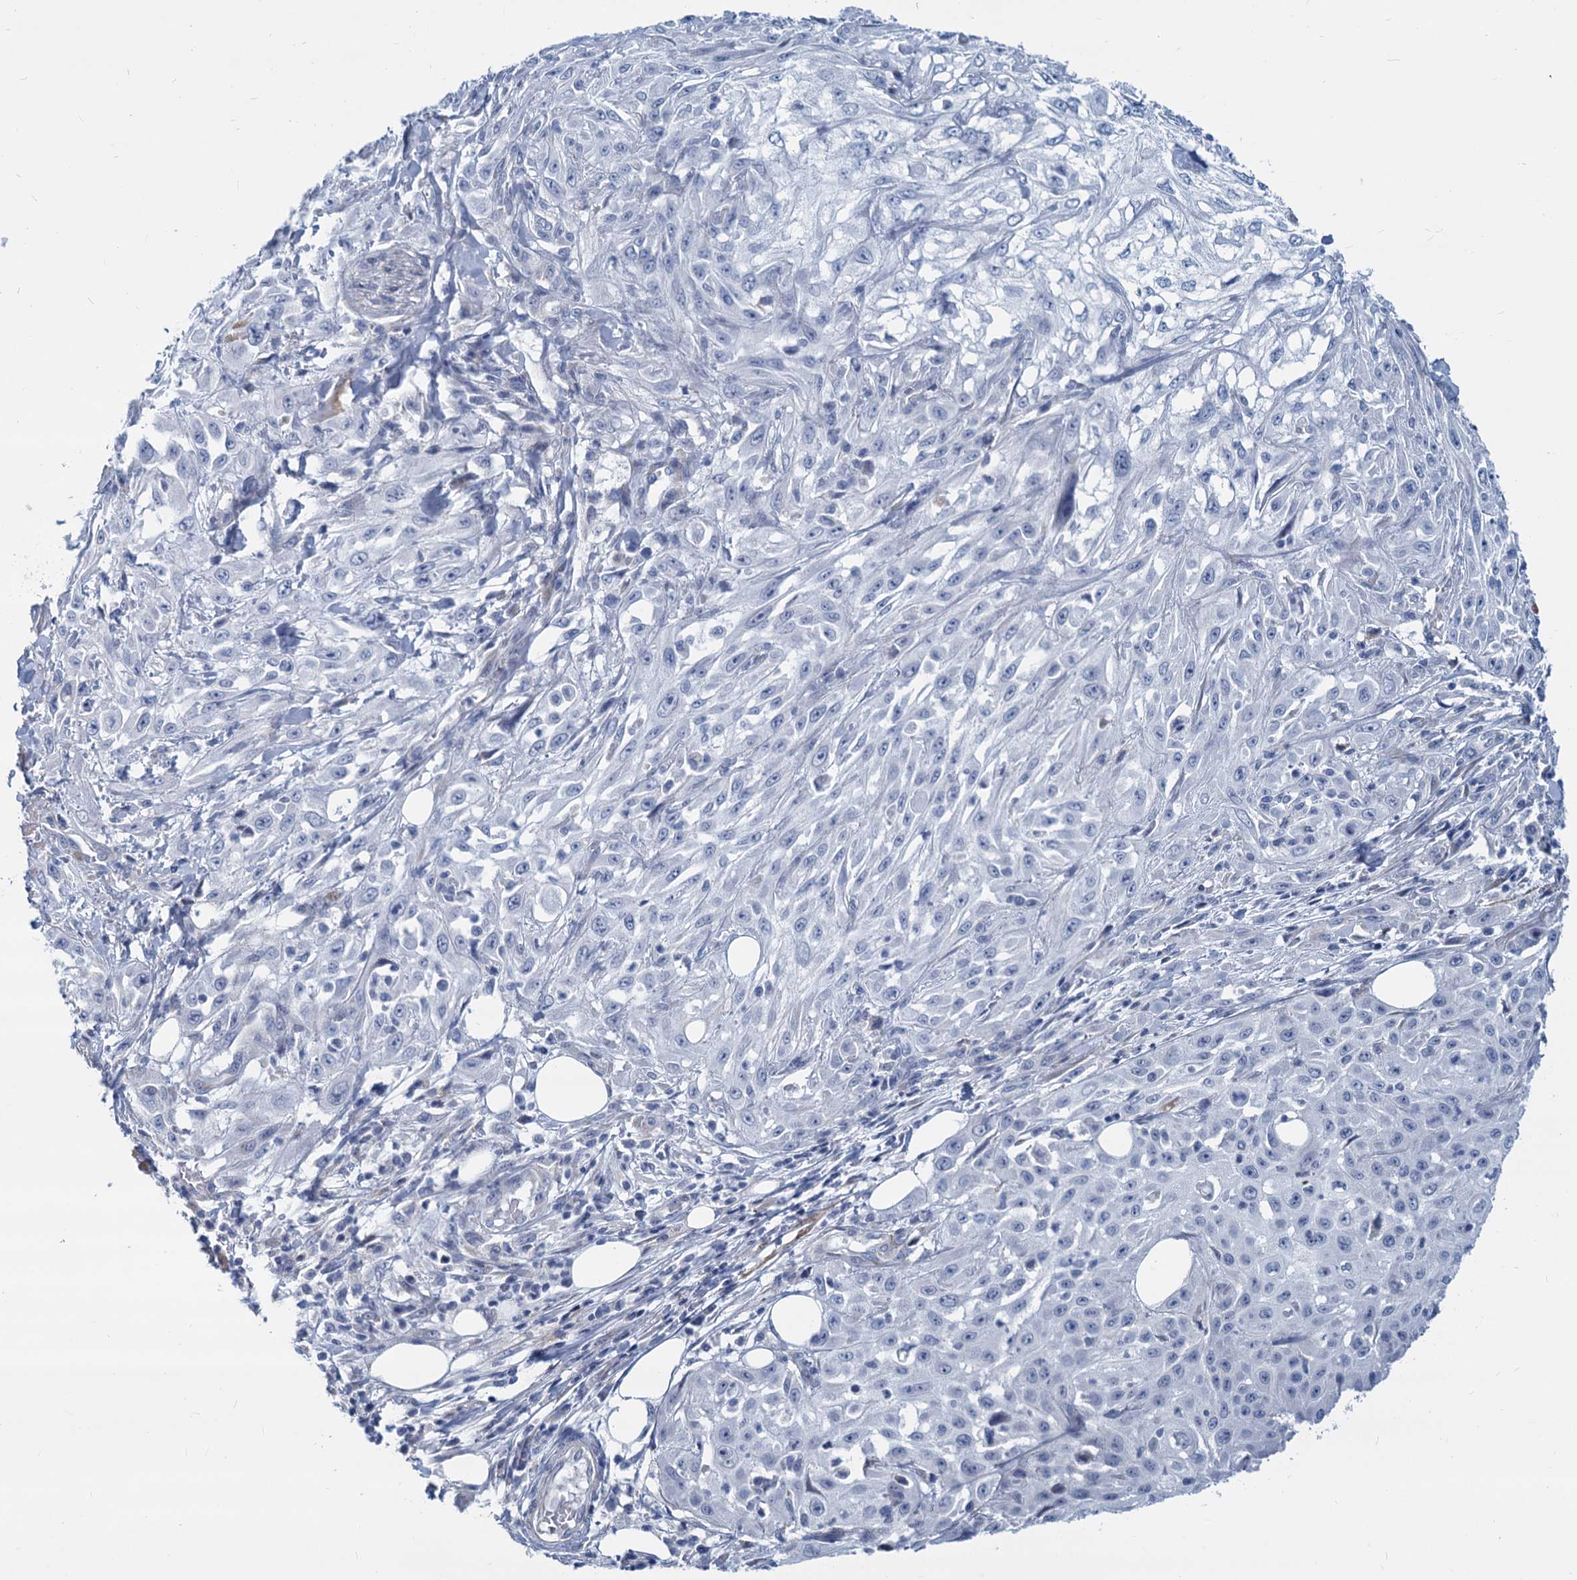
{"staining": {"intensity": "negative", "quantity": "none", "location": "none"}, "tissue": "skin cancer", "cell_type": "Tumor cells", "image_type": "cancer", "snomed": [{"axis": "morphology", "description": "Squamous cell carcinoma, NOS"}, {"axis": "morphology", "description": "Squamous cell carcinoma, metastatic, NOS"}, {"axis": "topography", "description": "Skin"}, {"axis": "topography", "description": "Lymph node"}], "caption": "This is a micrograph of IHC staining of skin cancer, which shows no staining in tumor cells.", "gene": "GSTM3", "patient": {"sex": "male", "age": 75}}